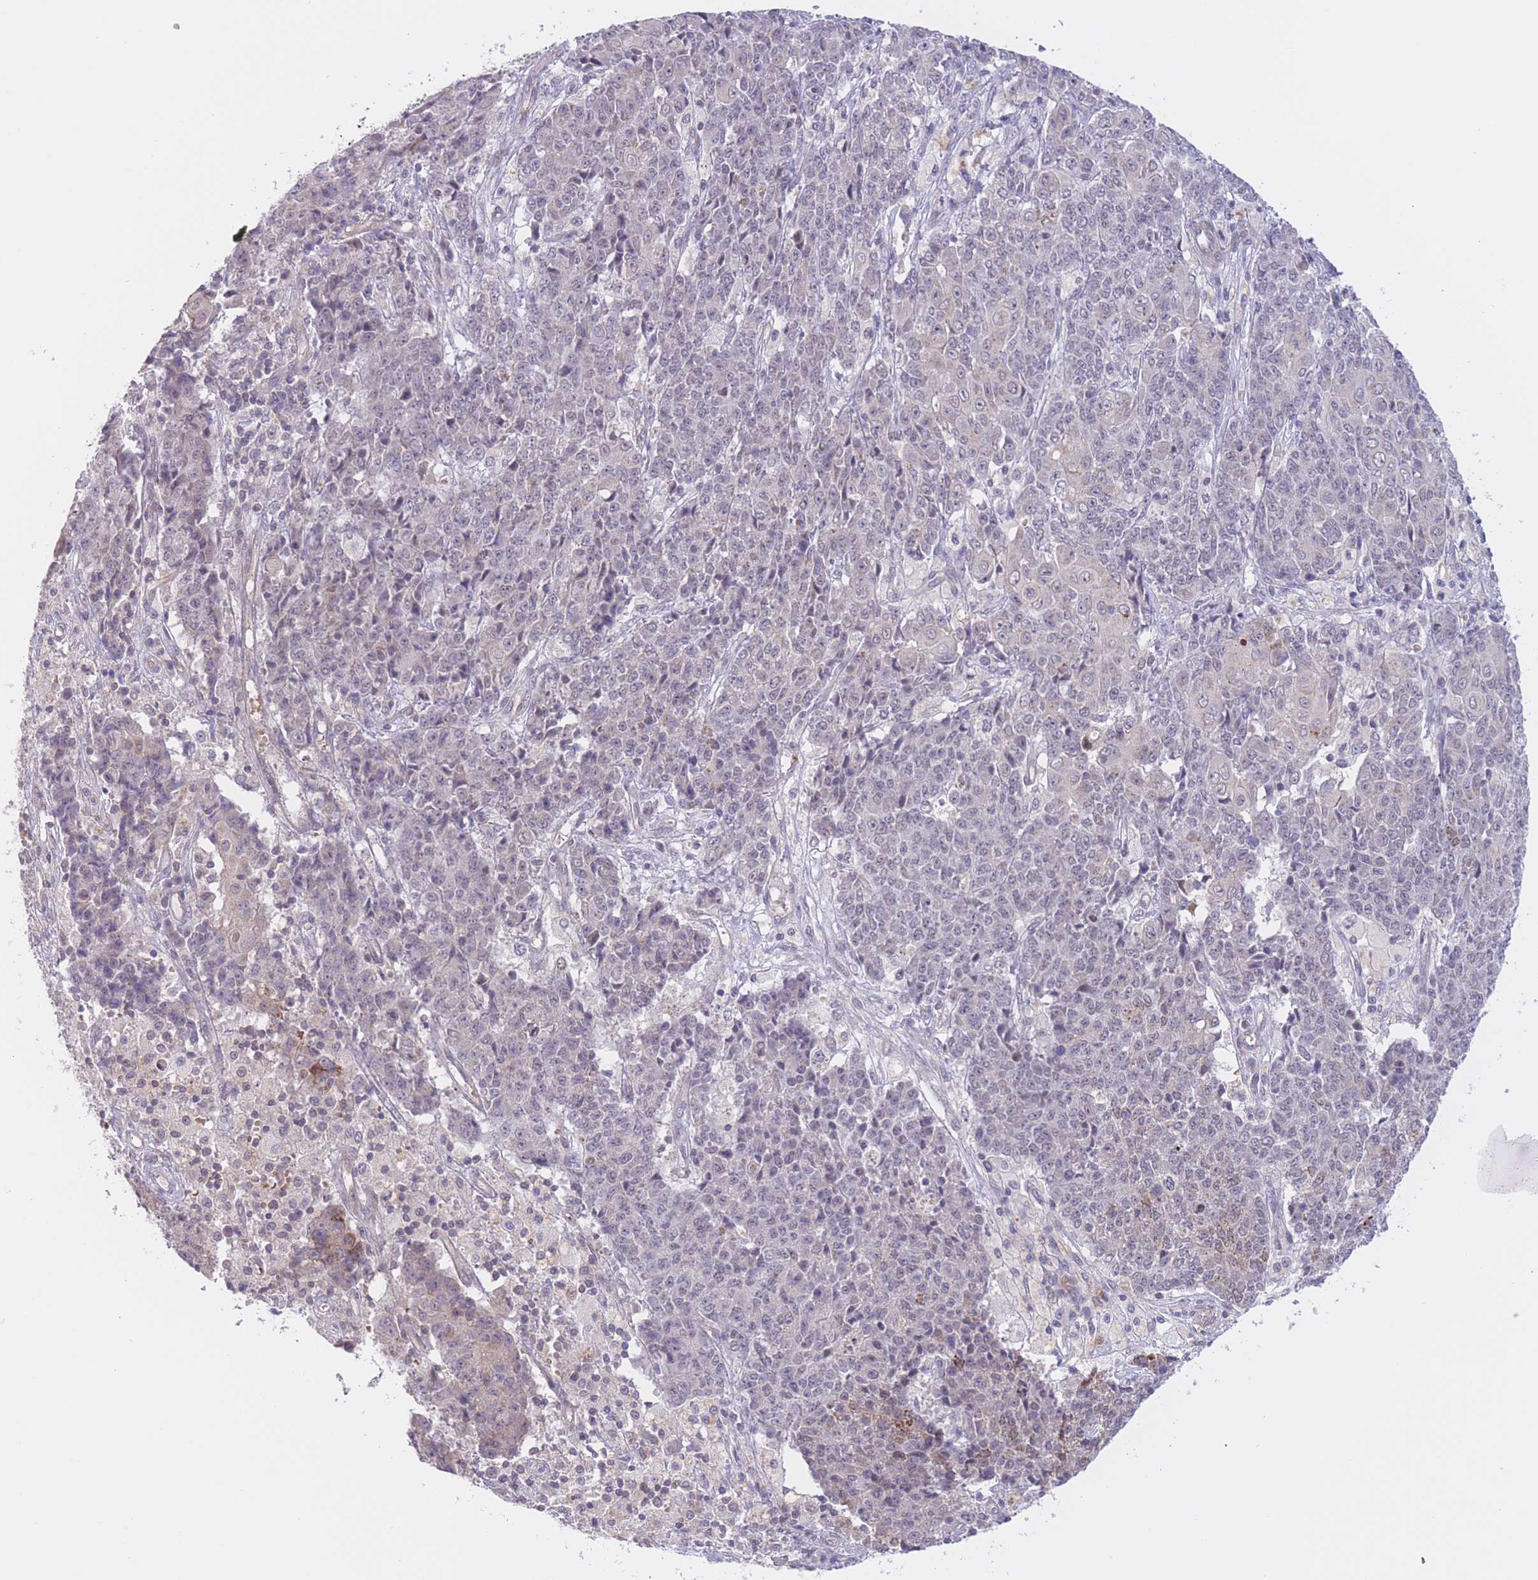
{"staining": {"intensity": "negative", "quantity": "none", "location": "none"}, "tissue": "ovarian cancer", "cell_type": "Tumor cells", "image_type": "cancer", "snomed": [{"axis": "morphology", "description": "Carcinoma, endometroid"}, {"axis": "topography", "description": "Ovary"}], "caption": "Tumor cells show no significant positivity in ovarian cancer (endometroid carcinoma).", "gene": "FUT5", "patient": {"sex": "female", "age": 42}}